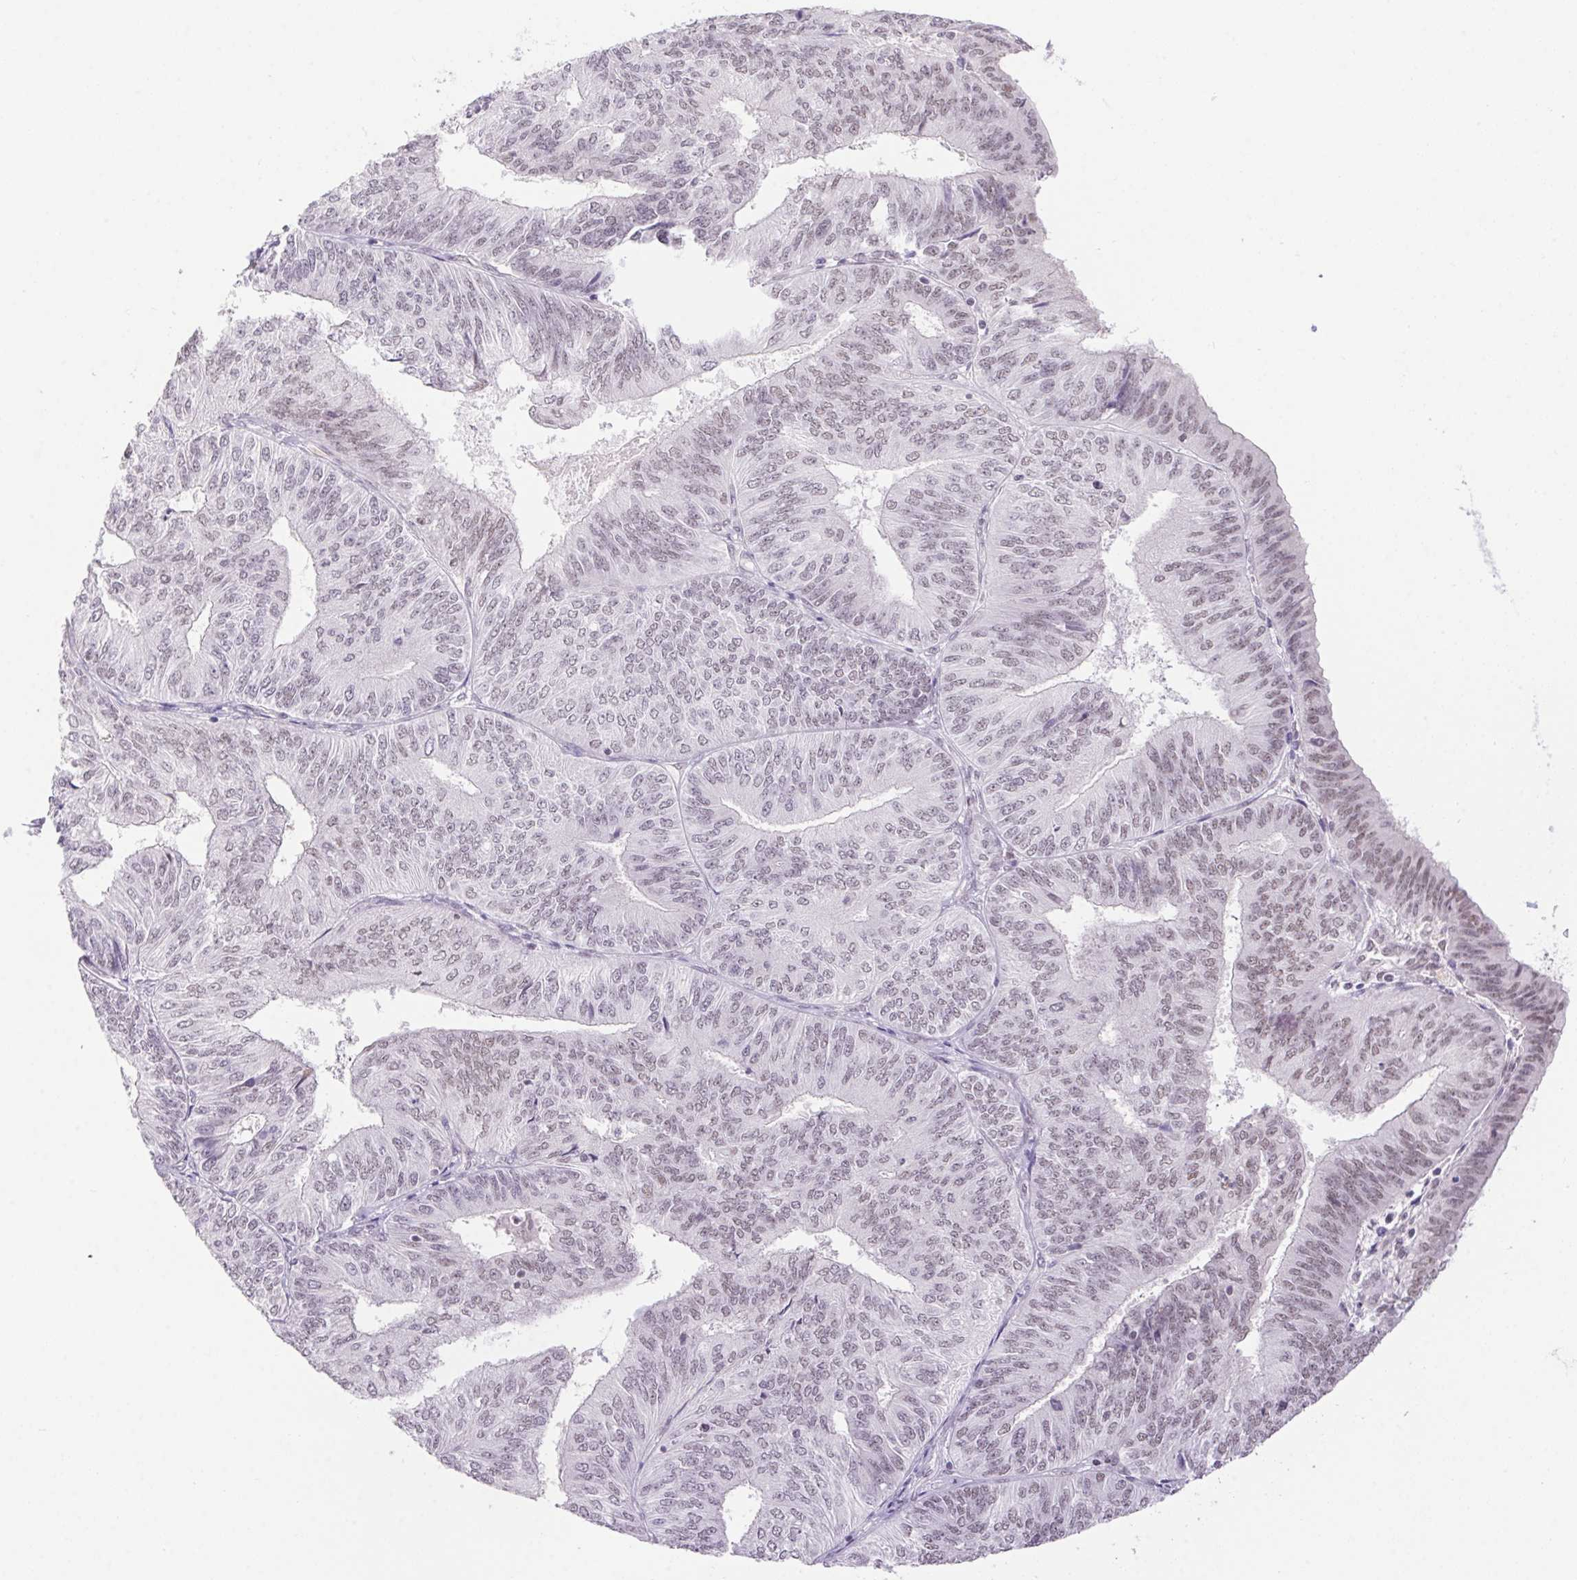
{"staining": {"intensity": "weak", "quantity": "<25%", "location": "nuclear"}, "tissue": "endometrial cancer", "cell_type": "Tumor cells", "image_type": "cancer", "snomed": [{"axis": "morphology", "description": "Adenocarcinoma, NOS"}, {"axis": "topography", "description": "Endometrium"}], "caption": "Tumor cells show no significant expression in adenocarcinoma (endometrial).", "gene": "DDX17", "patient": {"sex": "female", "age": 58}}